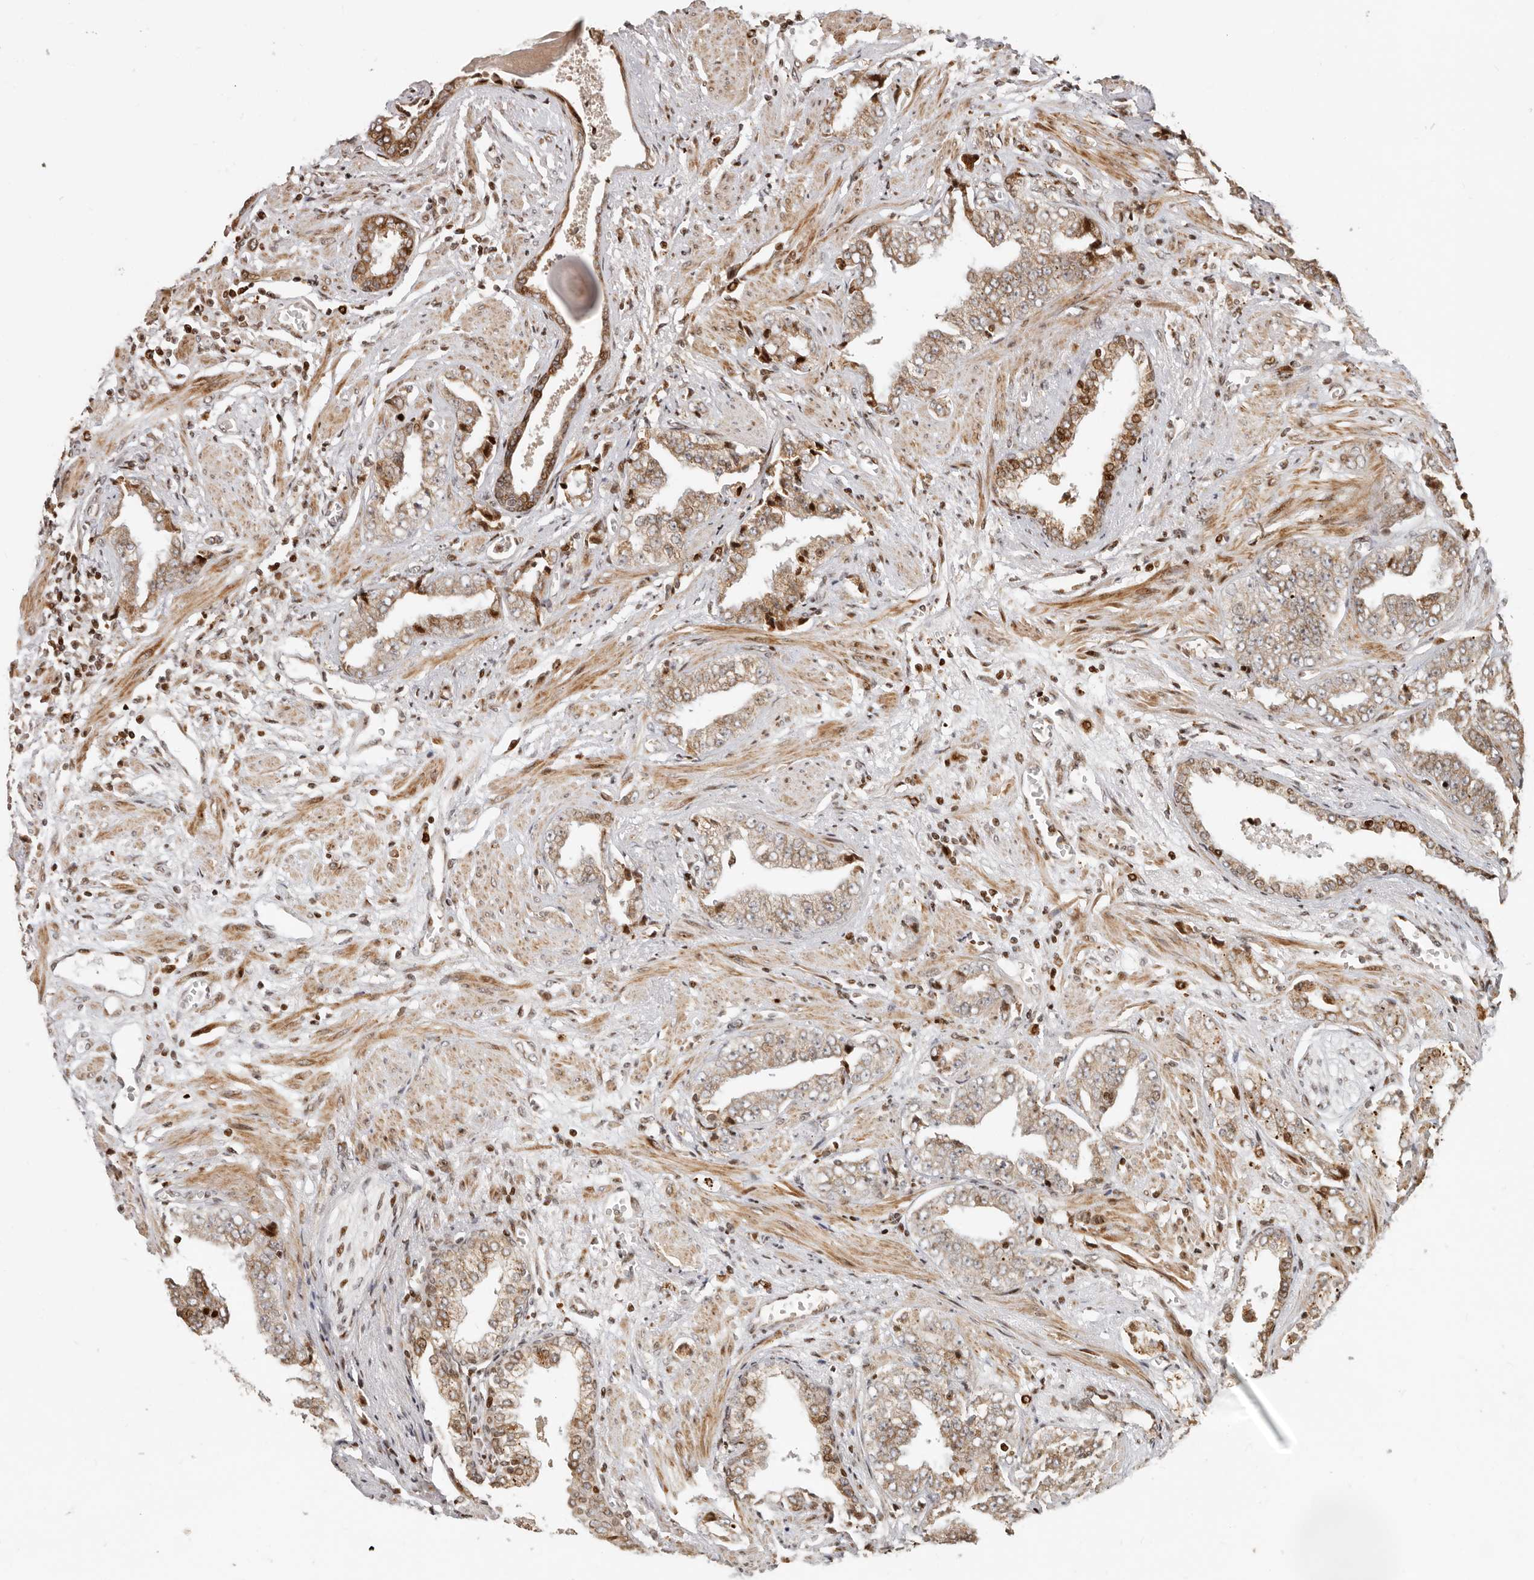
{"staining": {"intensity": "moderate", "quantity": "25%-75%", "location": "cytoplasmic/membranous,nuclear"}, "tissue": "prostate cancer", "cell_type": "Tumor cells", "image_type": "cancer", "snomed": [{"axis": "morphology", "description": "Adenocarcinoma, High grade"}, {"axis": "topography", "description": "Prostate"}], "caption": "Protein expression analysis of human prostate cancer (high-grade adenocarcinoma) reveals moderate cytoplasmic/membranous and nuclear positivity in about 25%-75% of tumor cells.", "gene": "TRIM4", "patient": {"sex": "male", "age": 71}}